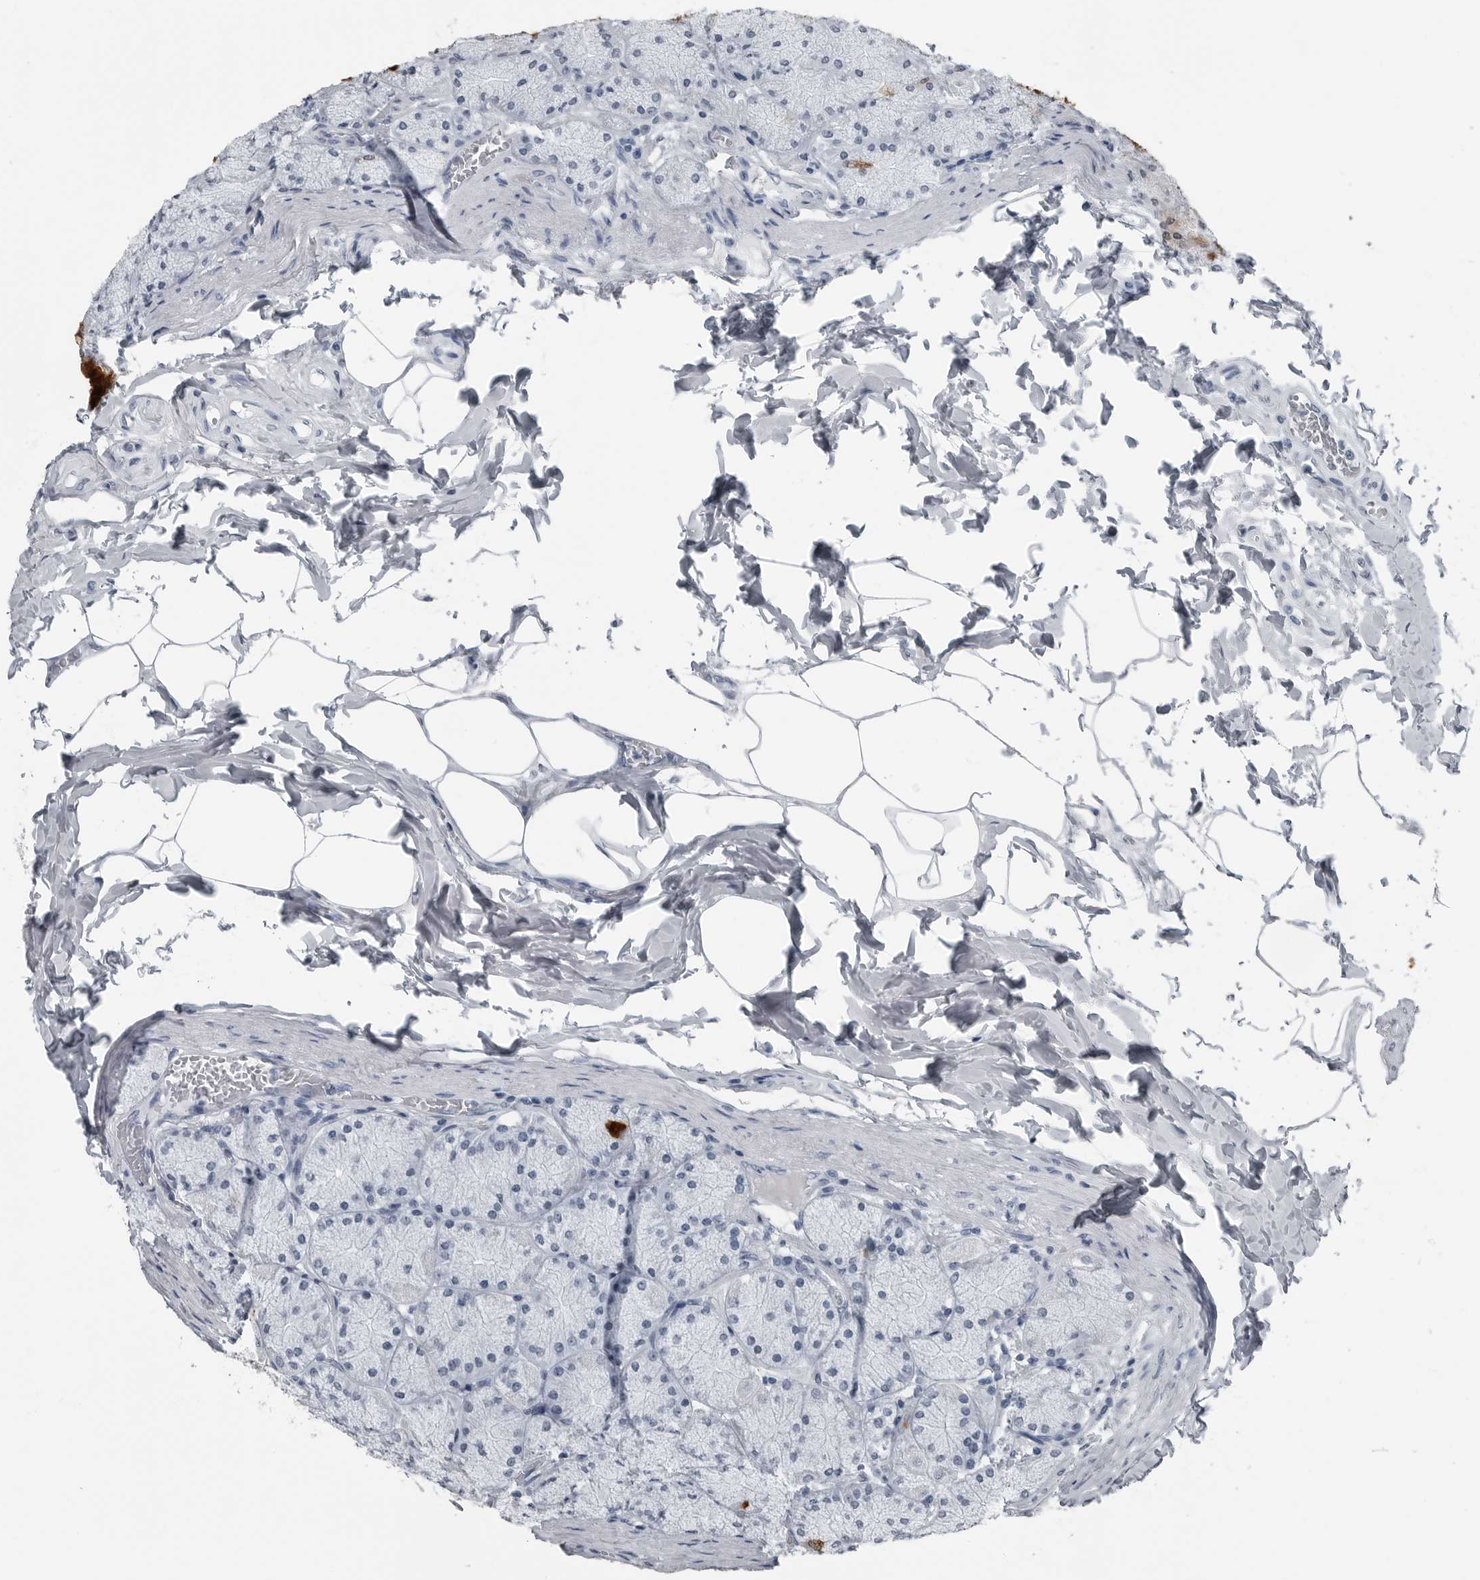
{"staining": {"intensity": "strong", "quantity": "25%-75%", "location": "cytoplasmic/membranous"}, "tissue": "stomach", "cell_type": "Glandular cells", "image_type": "normal", "snomed": [{"axis": "morphology", "description": "Normal tissue, NOS"}, {"axis": "topography", "description": "Stomach, upper"}], "caption": "This histopathology image demonstrates immunohistochemistry staining of unremarkable stomach, with high strong cytoplasmic/membranous expression in approximately 25%-75% of glandular cells.", "gene": "SPINK1", "patient": {"sex": "female", "age": 56}}